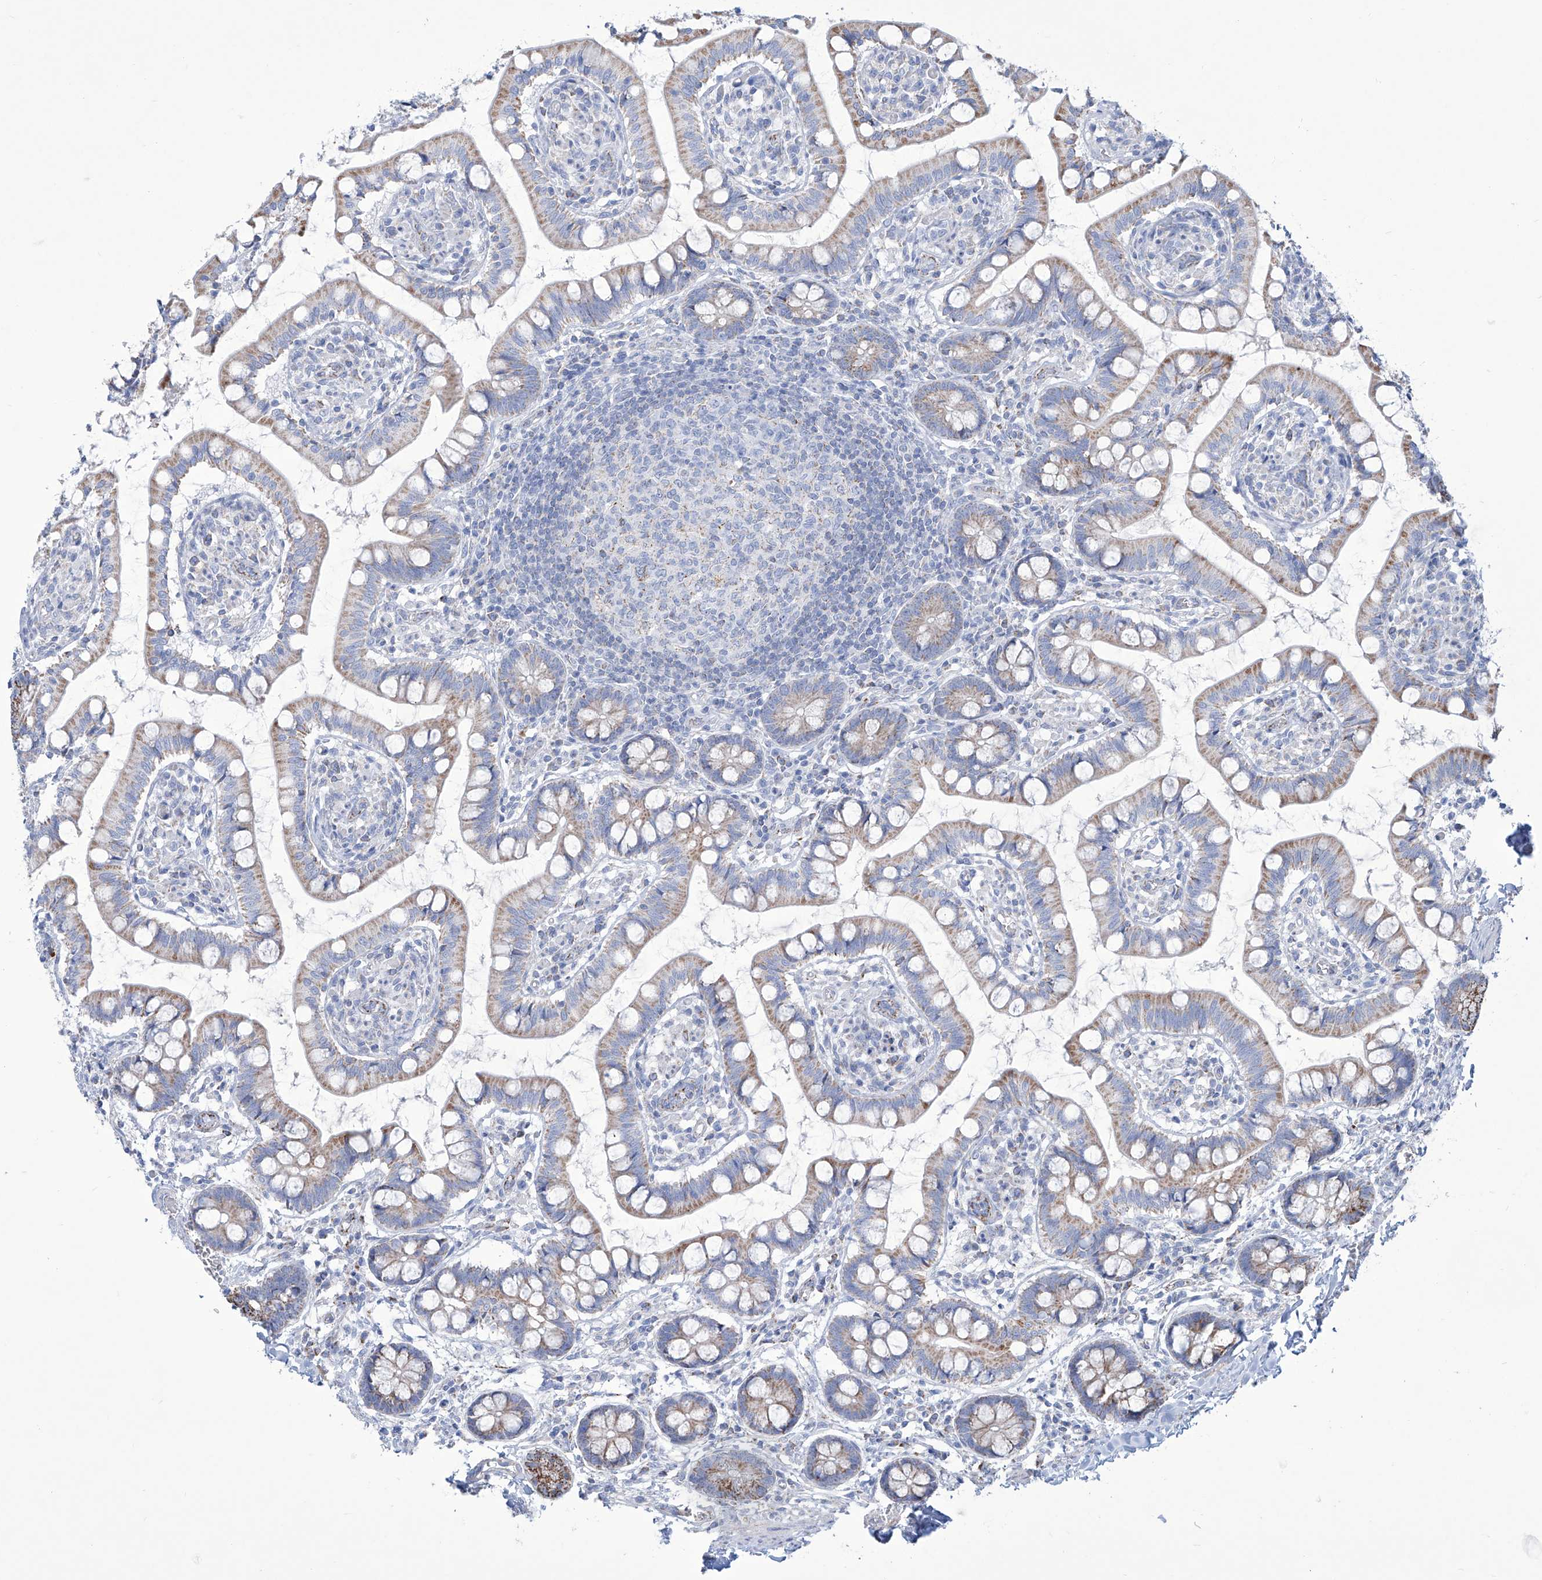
{"staining": {"intensity": "strong", "quantity": "25%-75%", "location": "cytoplasmic/membranous"}, "tissue": "small intestine", "cell_type": "Glandular cells", "image_type": "normal", "snomed": [{"axis": "morphology", "description": "Normal tissue, NOS"}, {"axis": "topography", "description": "Small intestine"}], "caption": "Immunohistochemistry (IHC) micrograph of benign small intestine stained for a protein (brown), which shows high levels of strong cytoplasmic/membranous expression in about 25%-75% of glandular cells.", "gene": "ALDH6A1", "patient": {"sex": "male", "age": 52}}